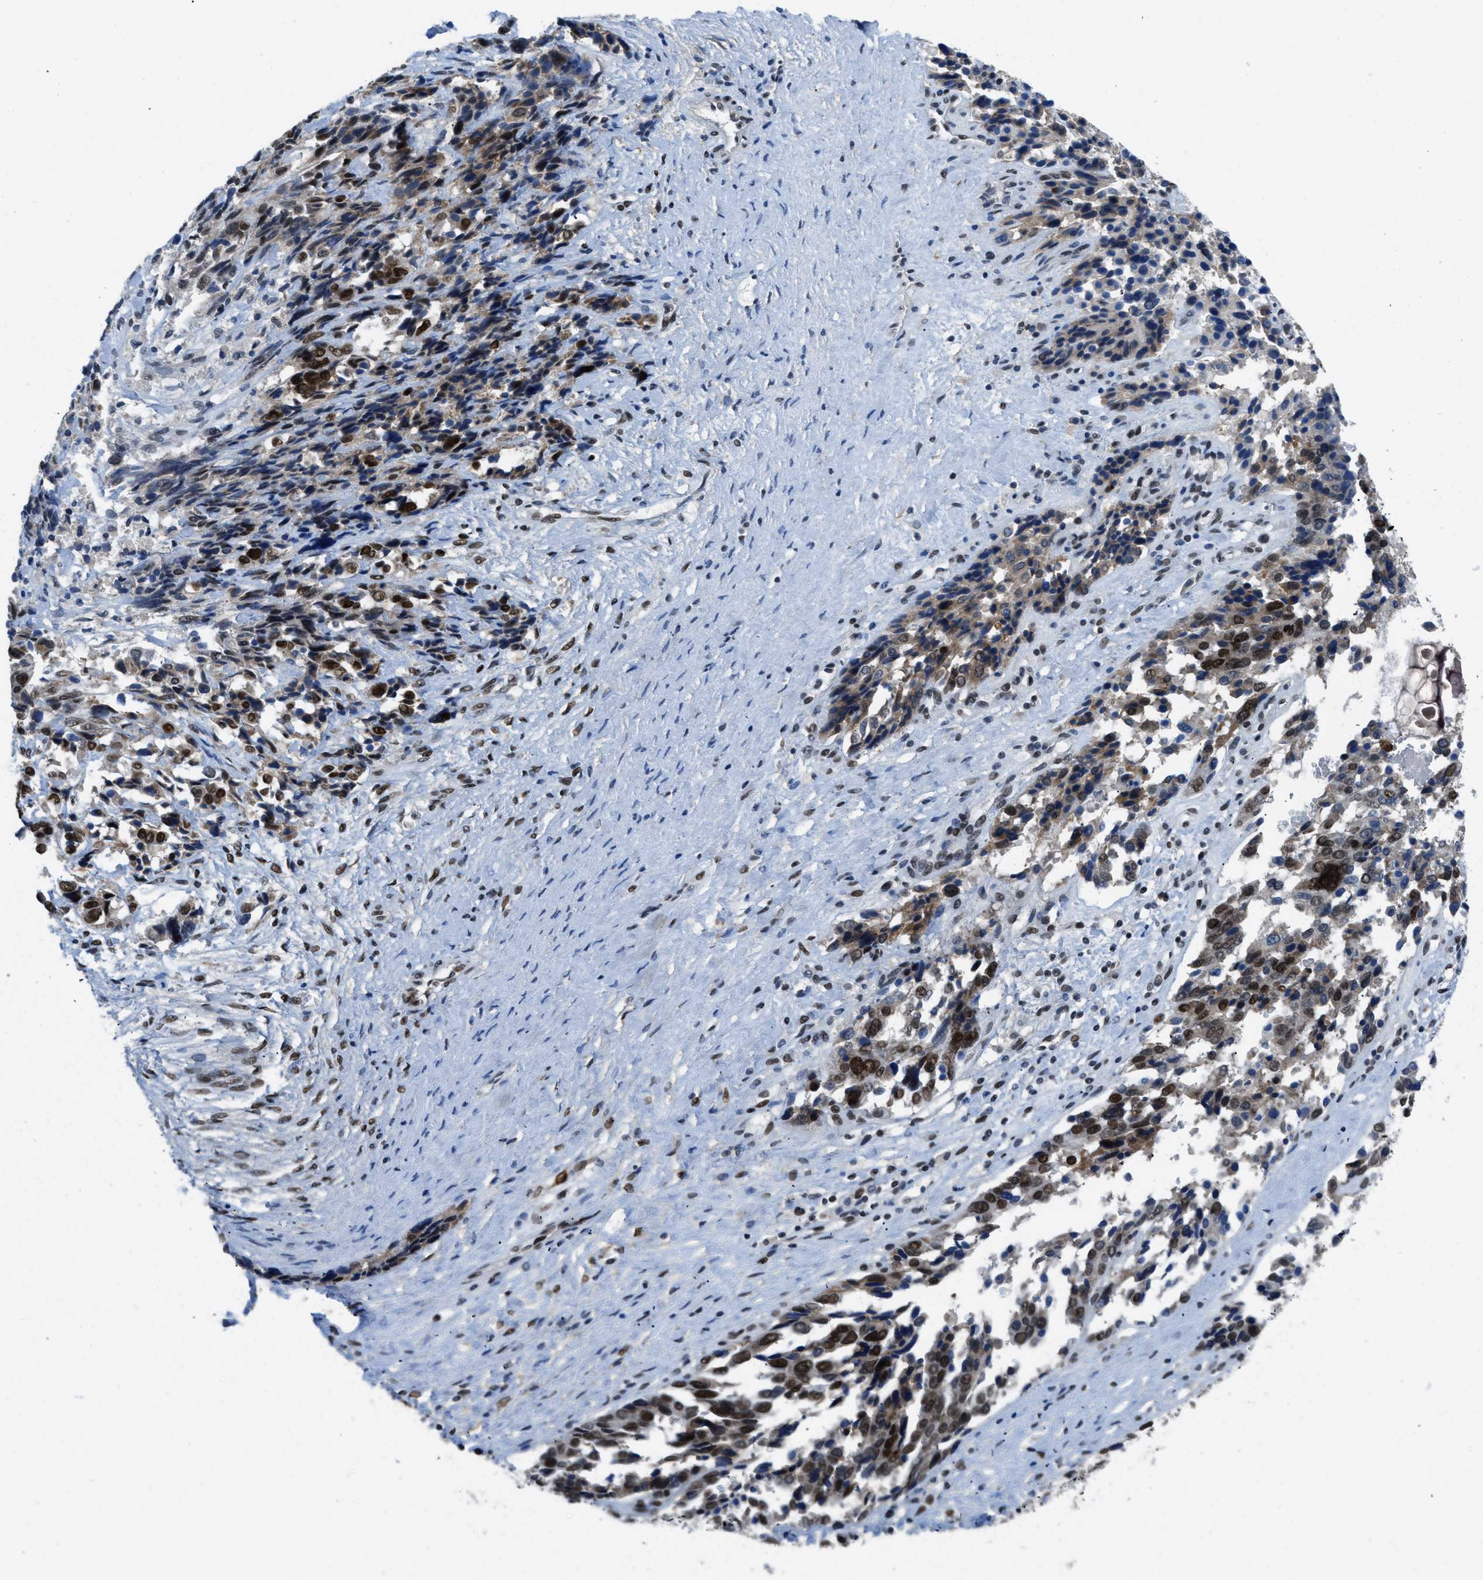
{"staining": {"intensity": "strong", "quantity": "25%-75%", "location": "cytoplasmic/membranous,nuclear"}, "tissue": "ovarian cancer", "cell_type": "Tumor cells", "image_type": "cancer", "snomed": [{"axis": "morphology", "description": "Cystadenocarcinoma, serous, NOS"}, {"axis": "topography", "description": "Ovary"}], "caption": "Protein analysis of ovarian cancer (serous cystadenocarcinoma) tissue reveals strong cytoplasmic/membranous and nuclear staining in about 25%-75% of tumor cells.", "gene": "GATAD2B", "patient": {"sex": "female", "age": 44}}